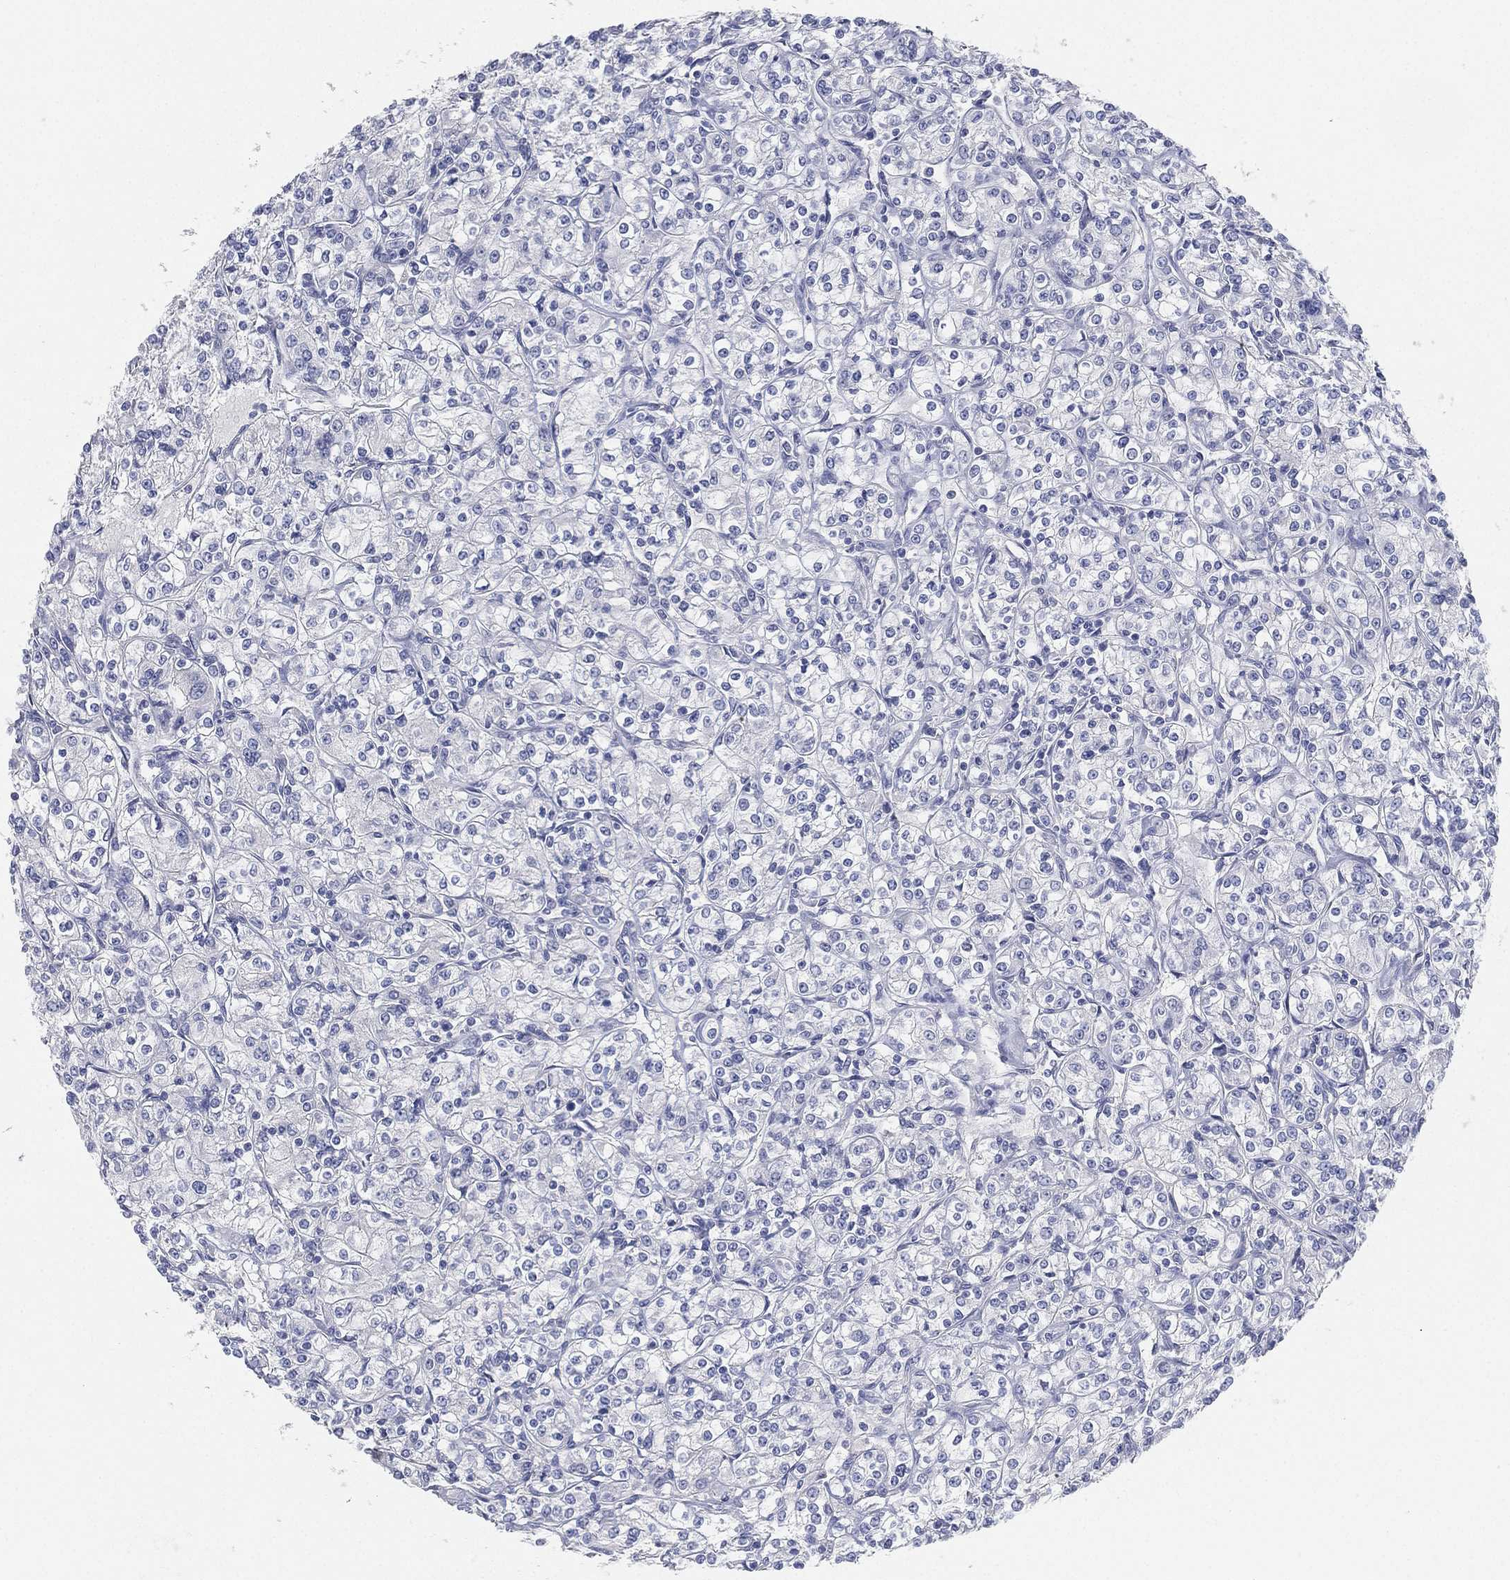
{"staining": {"intensity": "negative", "quantity": "none", "location": "none"}, "tissue": "renal cancer", "cell_type": "Tumor cells", "image_type": "cancer", "snomed": [{"axis": "morphology", "description": "Adenocarcinoma, NOS"}, {"axis": "topography", "description": "Kidney"}], "caption": "A histopathology image of renal cancer (adenocarcinoma) stained for a protein exhibits no brown staining in tumor cells.", "gene": "FAM187B", "patient": {"sex": "male", "age": 77}}